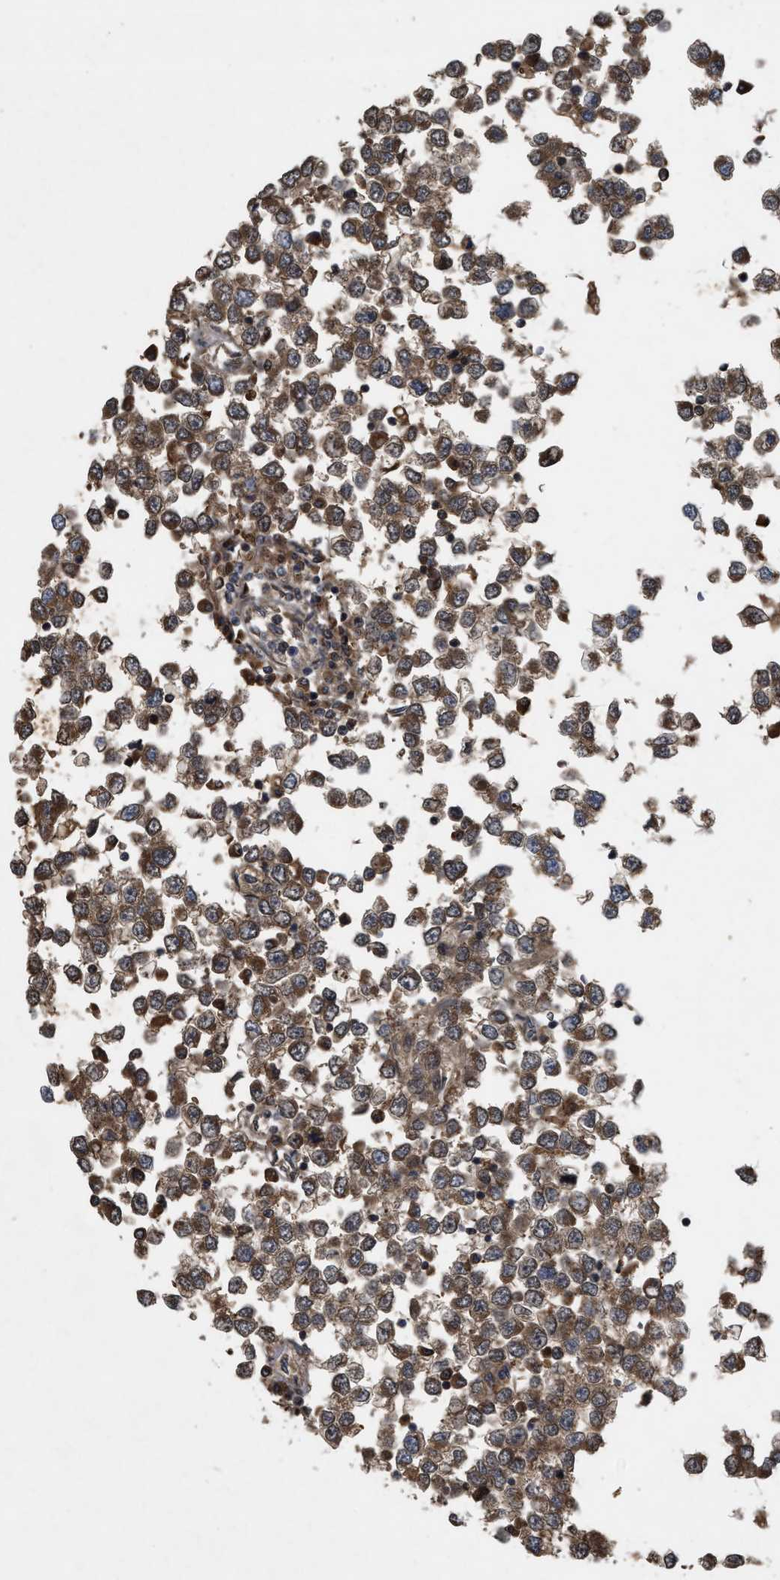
{"staining": {"intensity": "moderate", "quantity": ">75%", "location": "cytoplasmic/membranous"}, "tissue": "testis cancer", "cell_type": "Tumor cells", "image_type": "cancer", "snomed": [{"axis": "morphology", "description": "Seminoma, NOS"}, {"axis": "topography", "description": "Testis"}], "caption": "DAB (3,3'-diaminobenzidine) immunohistochemical staining of human testis cancer (seminoma) demonstrates moderate cytoplasmic/membranous protein expression in about >75% of tumor cells.", "gene": "RAB2A", "patient": {"sex": "male", "age": 65}}